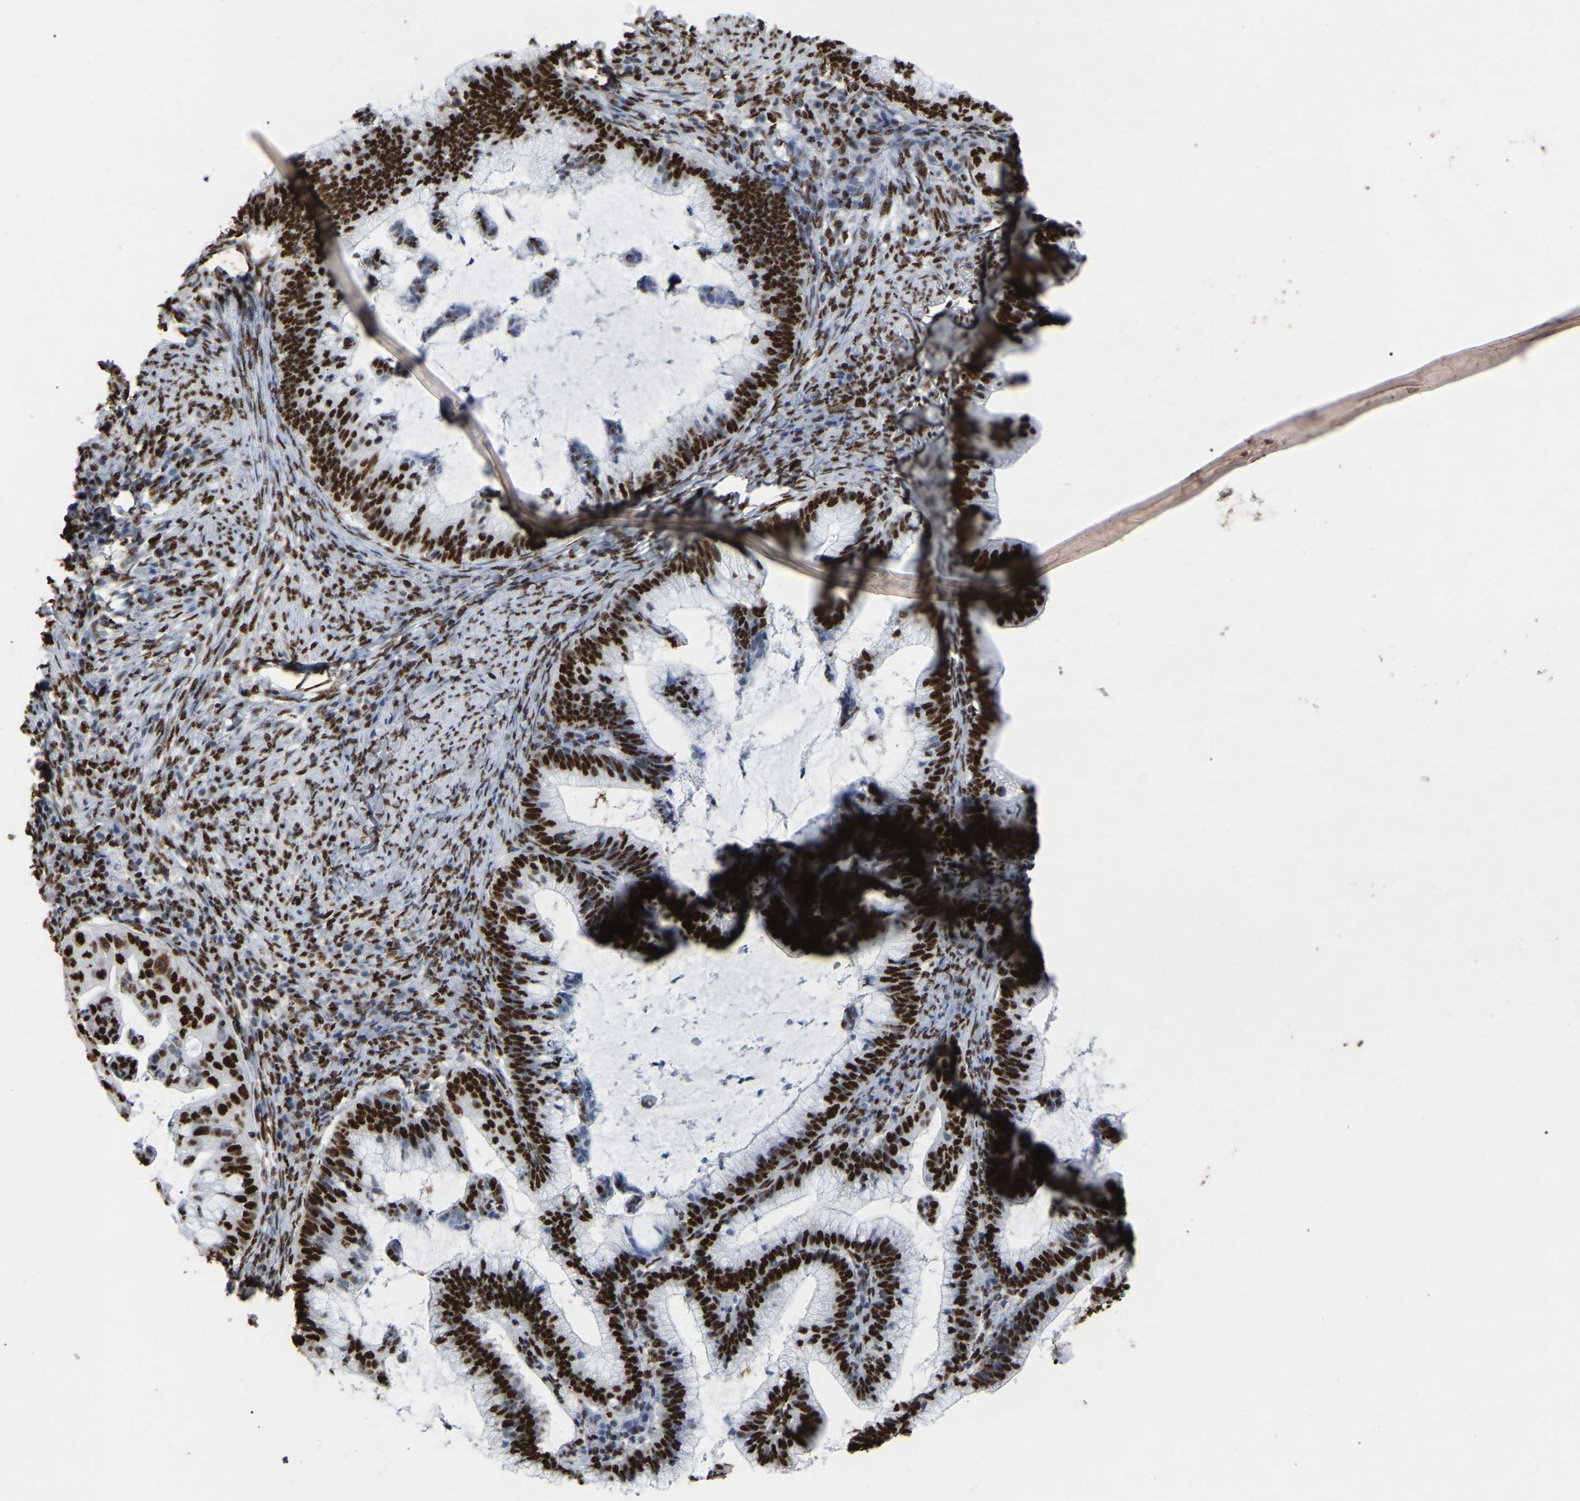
{"staining": {"intensity": "strong", "quantity": ">75%", "location": "nuclear"}, "tissue": "cervical cancer", "cell_type": "Tumor cells", "image_type": "cancer", "snomed": [{"axis": "morphology", "description": "Adenocarcinoma, NOS"}, {"axis": "topography", "description": "Cervix"}], "caption": "Cervical cancer stained for a protein displays strong nuclear positivity in tumor cells.", "gene": "RBL2", "patient": {"sex": "female", "age": 36}}